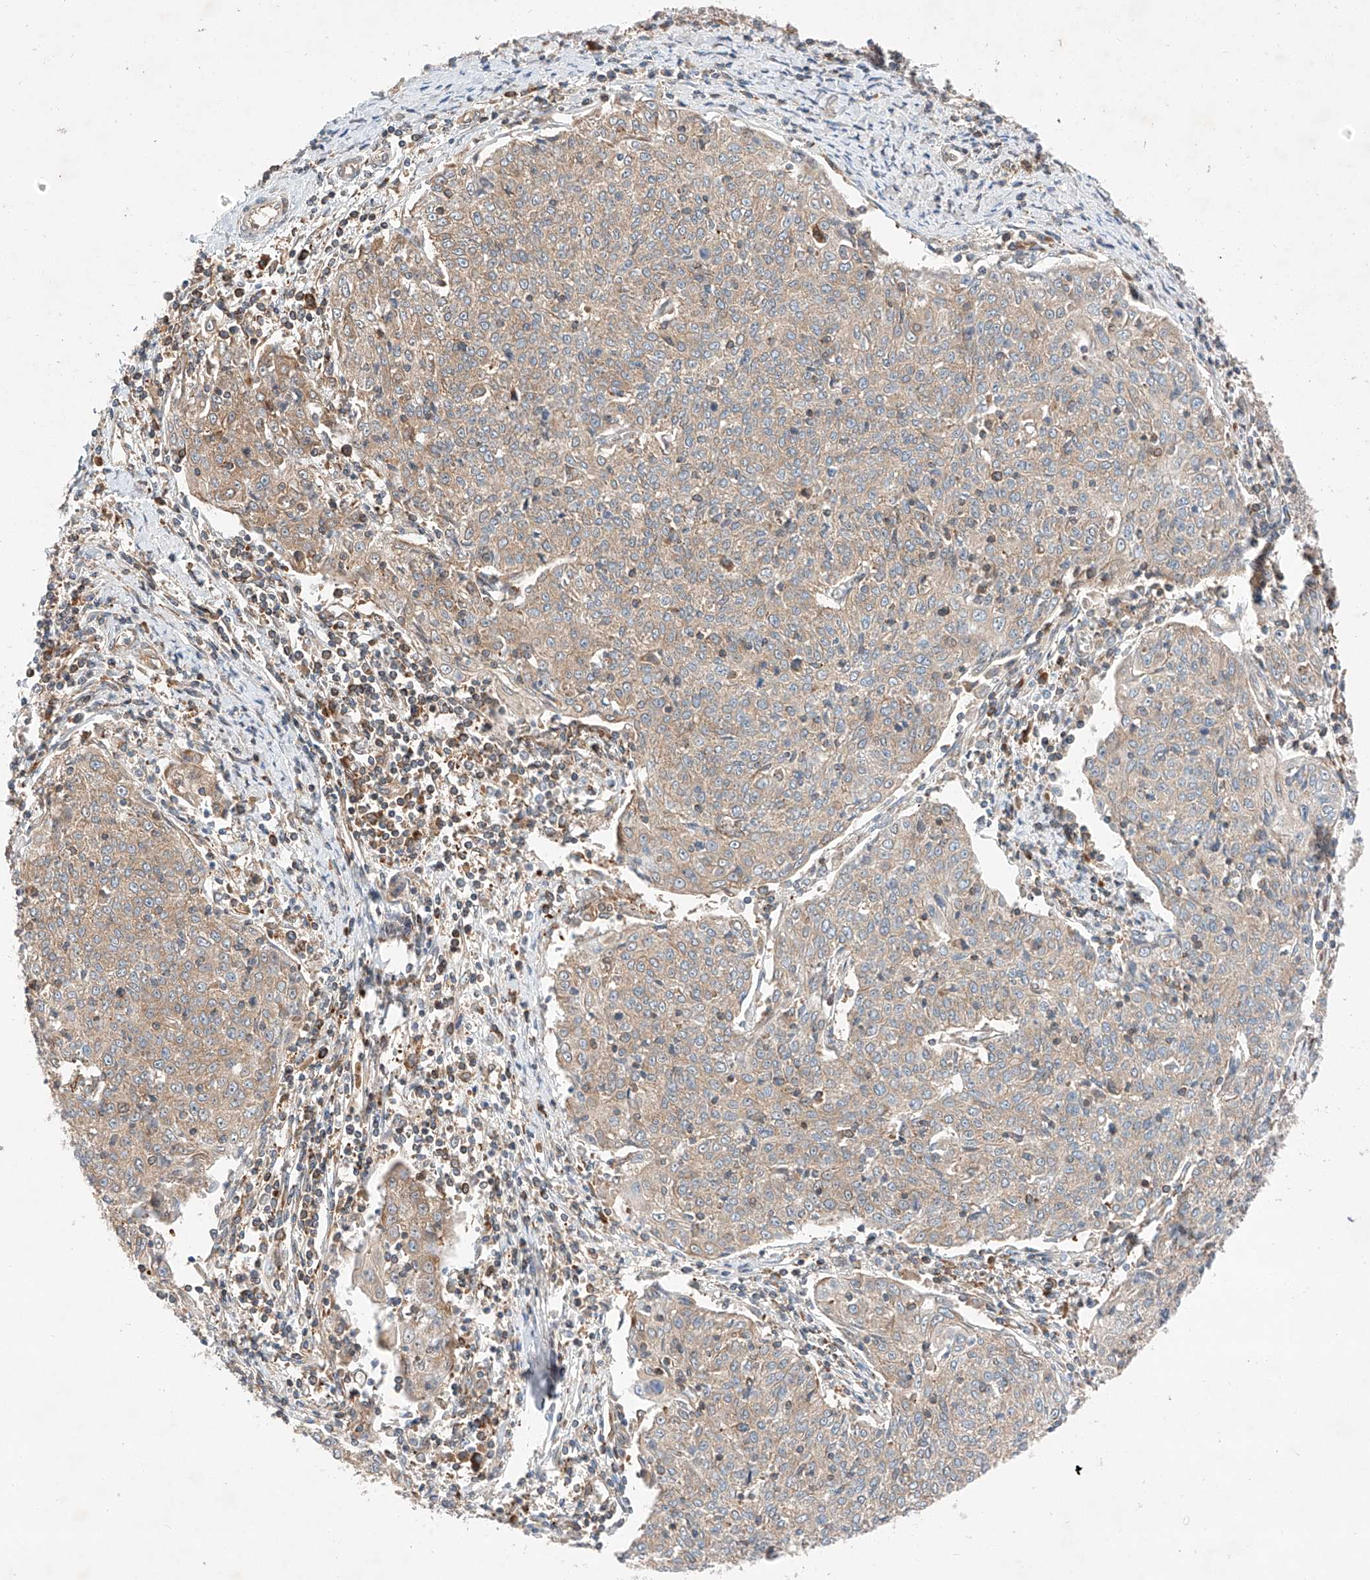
{"staining": {"intensity": "weak", "quantity": ">75%", "location": "cytoplasmic/membranous"}, "tissue": "cervical cancer", "cell_type": "Tumor cells", "image_type": "cancer", "snomed": [{"axis": "morphology", "description": "Squamous cell carcinoma, NOS"}, {"axis": "topography", "description": "Cervix"}], "caption": "Brown immunohistochemical staining in cervical squamous cell carcinoma displays weak cytoplasmic/membranous staining in approximately >75% of tumor cells.", "gene": "RUSC1", "patient": {"sex": "female", "age": 48}}